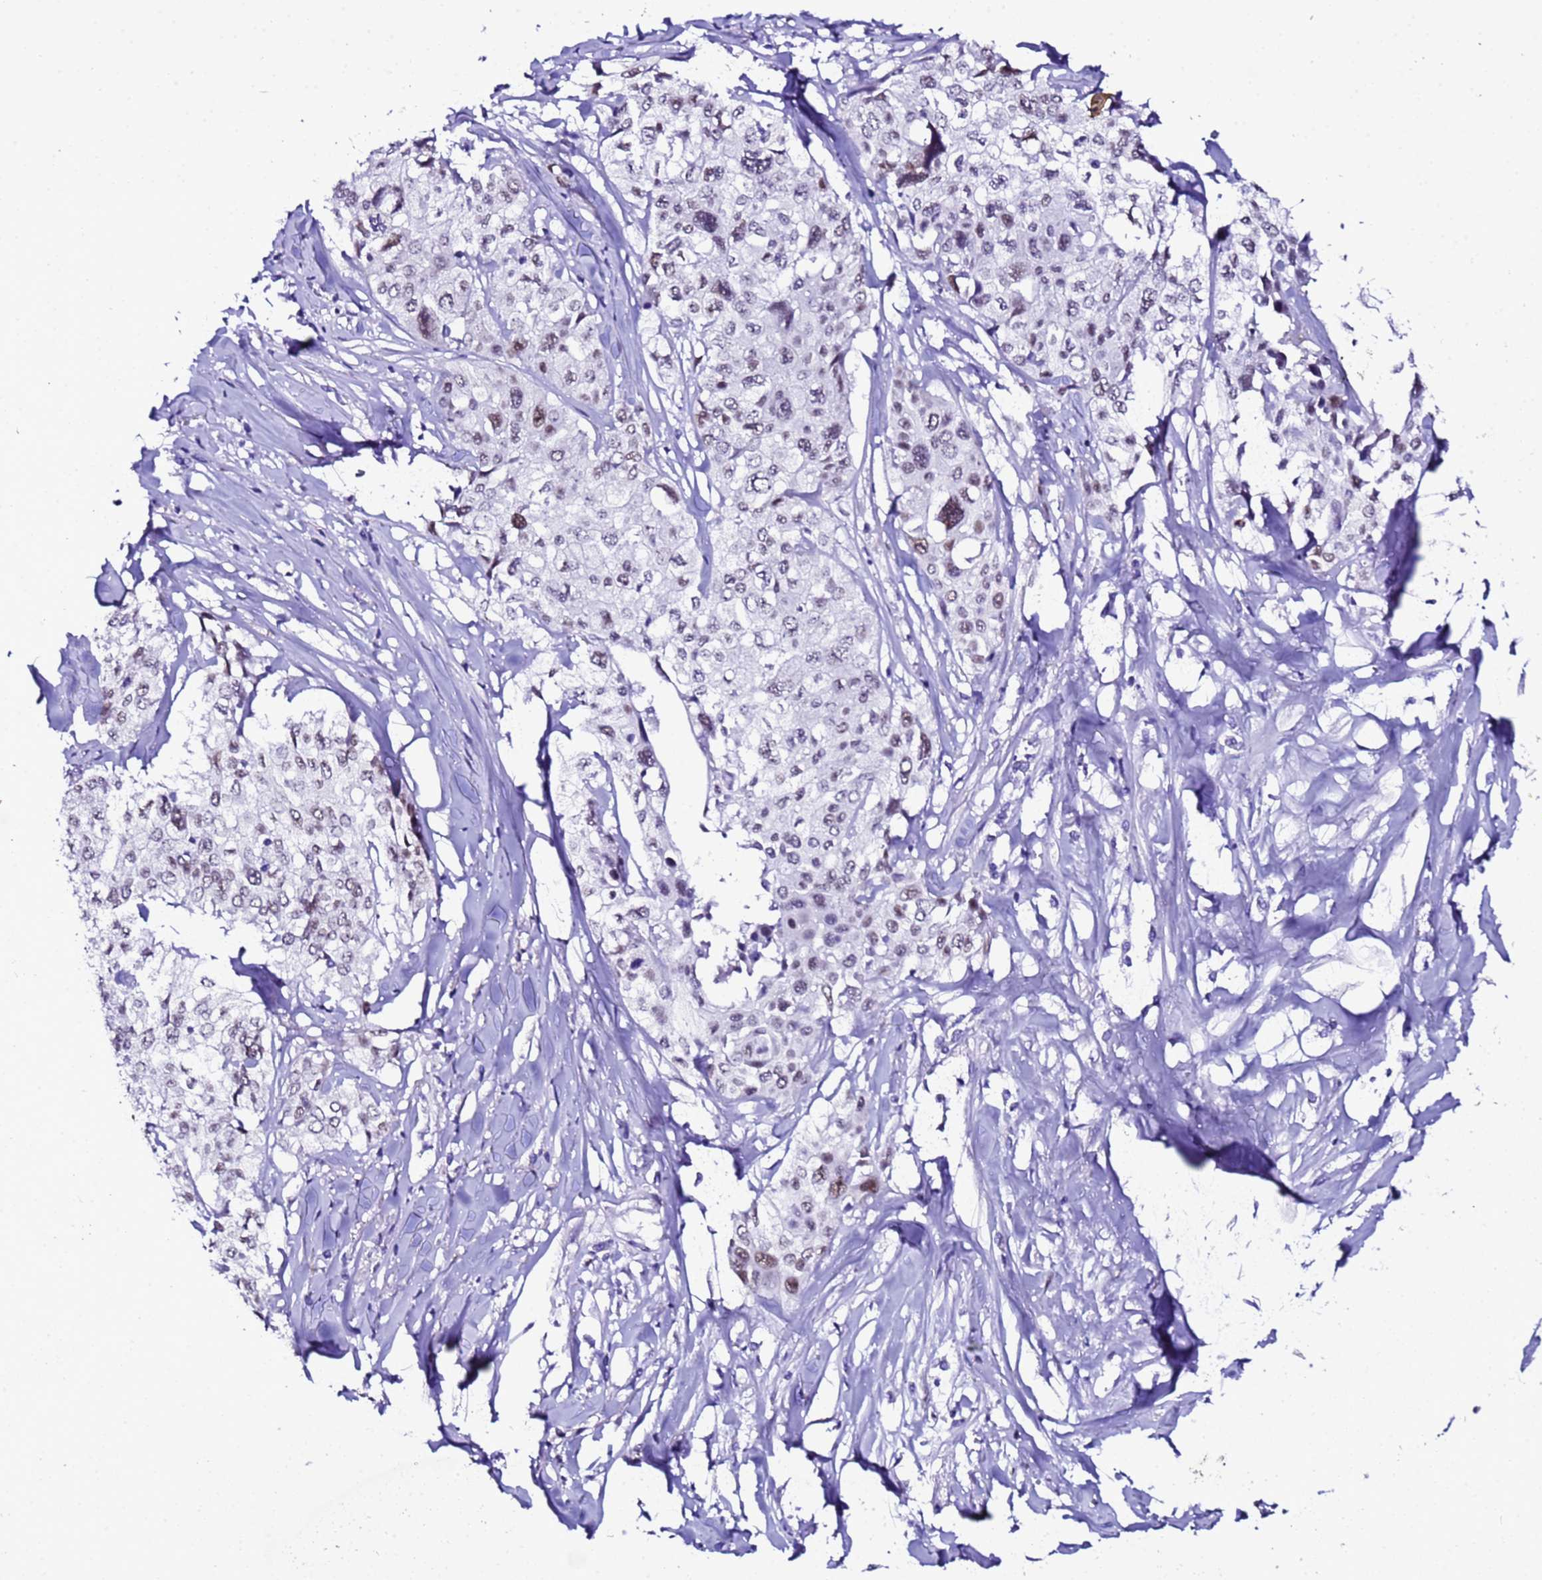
{"staining": {"intensity": "moderate", "quantity": "<25%", "location": "nuclear"}, "tissue": "cervical cancer", "cell_type": "Tumor cells", "image_type": "cancer", "snomed": [{"axis": "morphology", "description": "Squamous cell carcinoma, NOS"}, {"axis": "topography", "description": "Cervix"}], "caption": "IHC histopathology image of human cervical cancer (squamous cell carcinoma) stained for a protein (brown), which shows low levels of moderate nuclear staining in about <25% of tumor cells.", "gene": "BCL7A", "patient": {"sex": "female", "age": 31}}